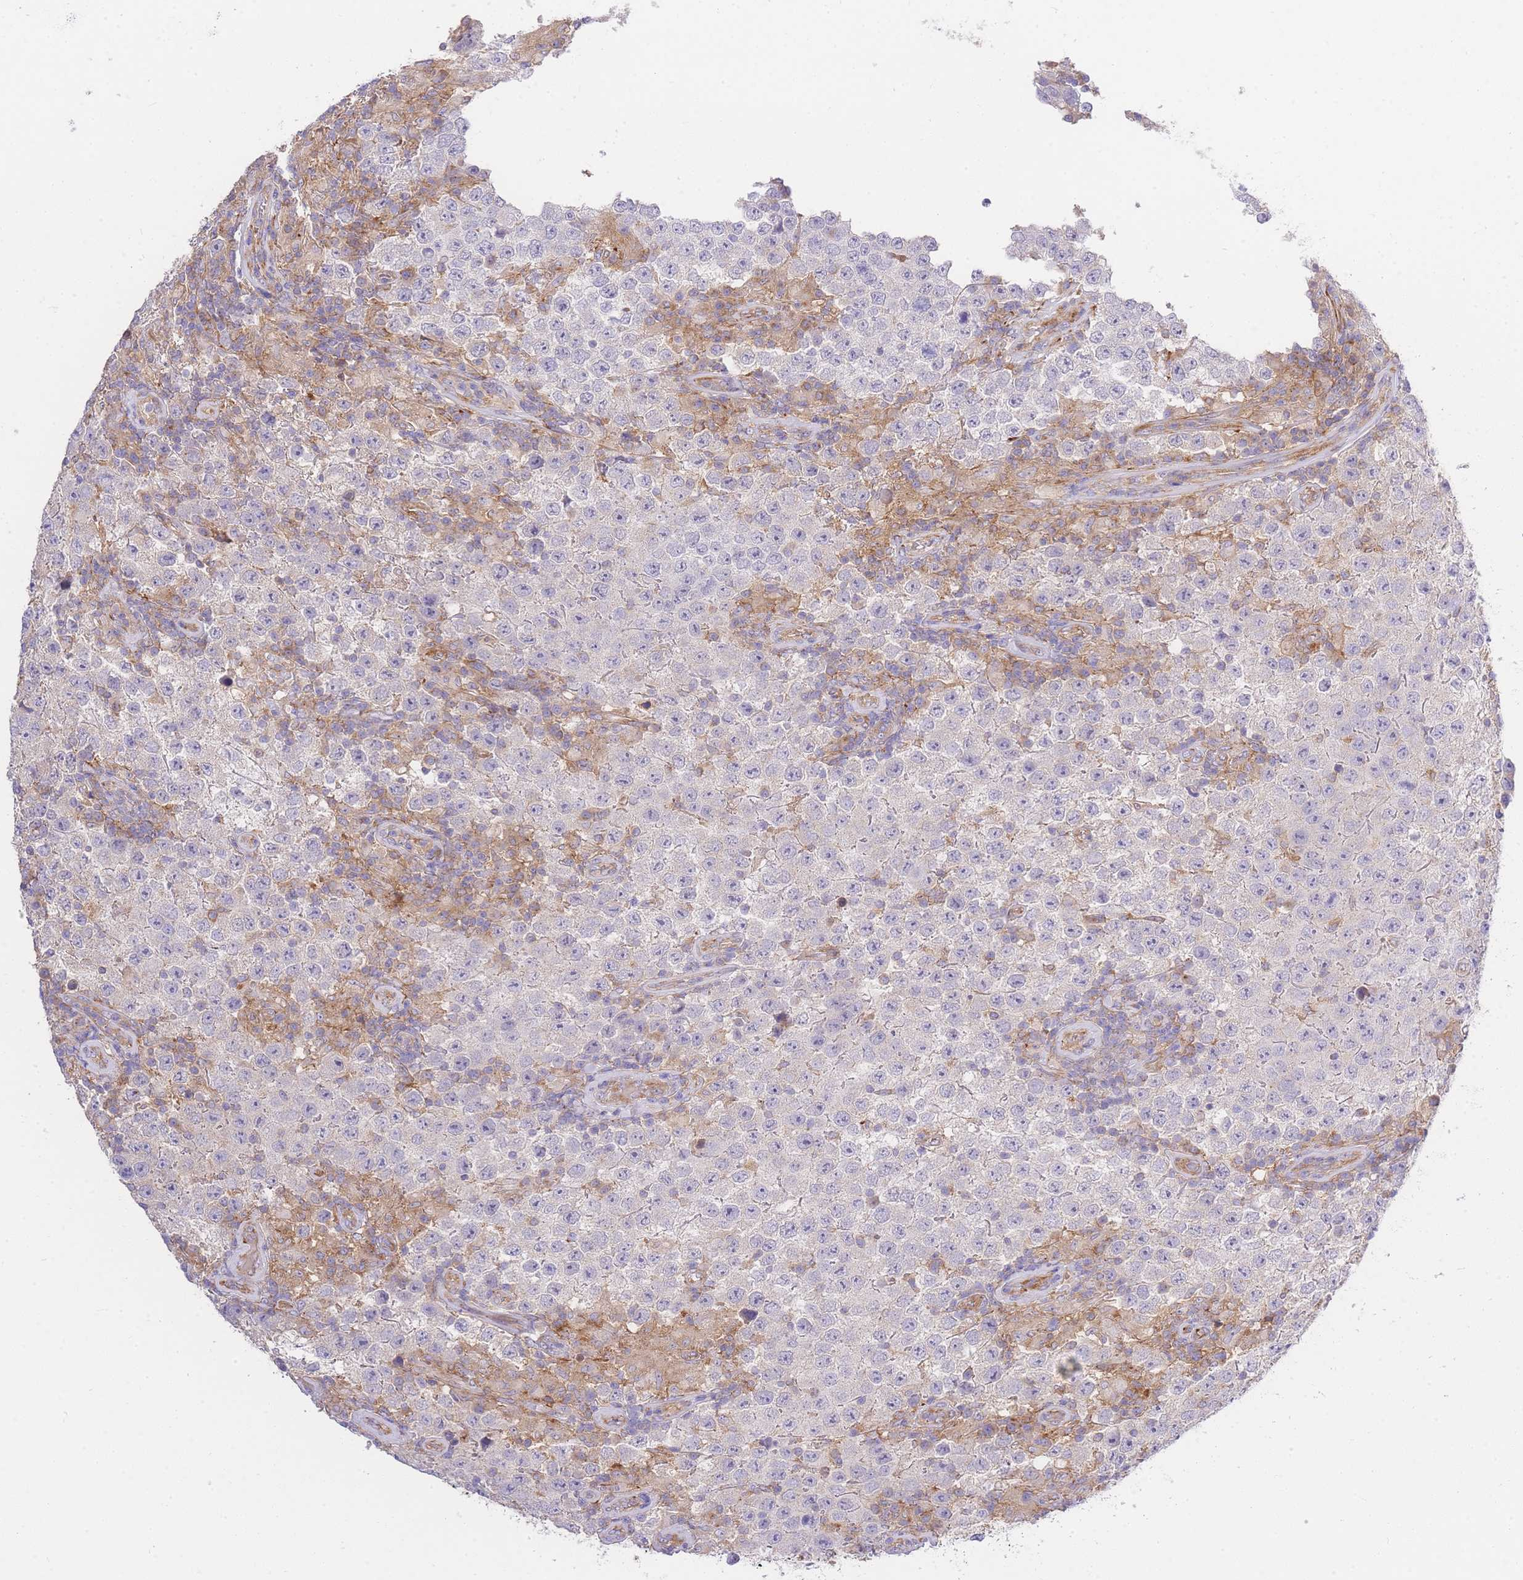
{"staining": {"intensity": "negative", "quantity": "none", "location": "none"}, "tissue": "testis cancer", "cell_type": "Tumor cells", "image_type": "cancer", "snomed": [{"axis": "morphology", "description": "Normal tissue, NOS"}, {"axis": "morphology", "description": "Urothelial carcinoma, High grade"}, {"axis": "morphology", "description": "Seminoma, NOS"}, {"axis": "morphology", "description": "Carcinoma, Embryonal, NOS"}, {"axis": "topography", "description": "Urinary bladder"}, {"axis": "topography", "description": "Testis"}], "caption": "This is a photomicrograph of immunohistochemistry (IHC) staining of embryonal carcinoma (testis), which shows no staining in tumor cells.", "gene": "INSYN2B", "patient": {"sex": "male", "age": 41}}